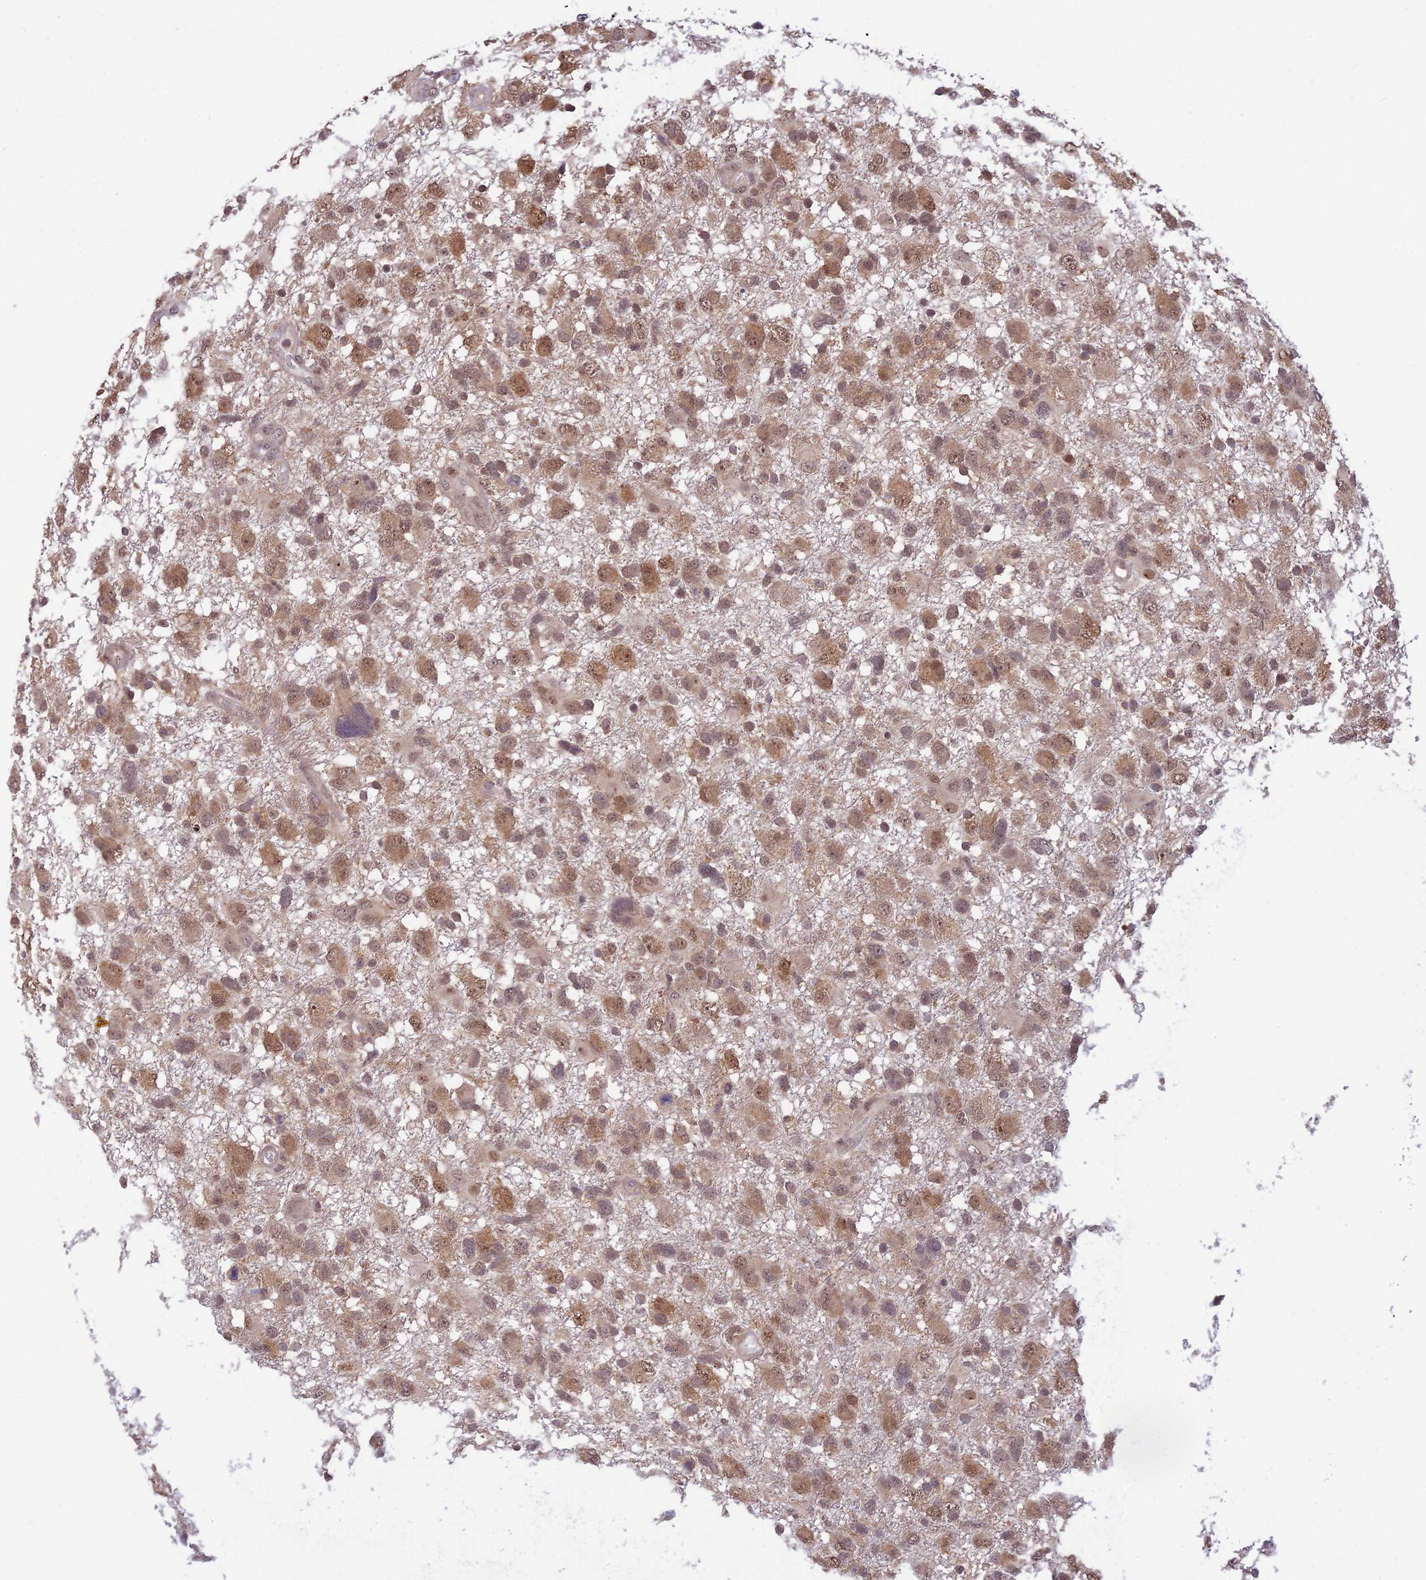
{"staining": {"intensity": "moderate", "quantity": "25%-75%", "location": "cytoplasmic/membranous,nuclear"}, "tissue": "glioma", "cell_type": "Tumor cells", "image_type": "cancer", "snomed": [{"axis": "morphology", "description": "Glioma, malignant, High grade"}, {"axis": "topography", "description": "Brain"}], "caption": "A high-resolution image shows immunohistochemistry staining of malignant glioma (high-grade), which reveals moderate cytoplasmic/membranous and nuclear expression in about 25%-75% of tumor cells.", "gene": "ASPDH", "patient": {"sex": "male", "age": 61}}